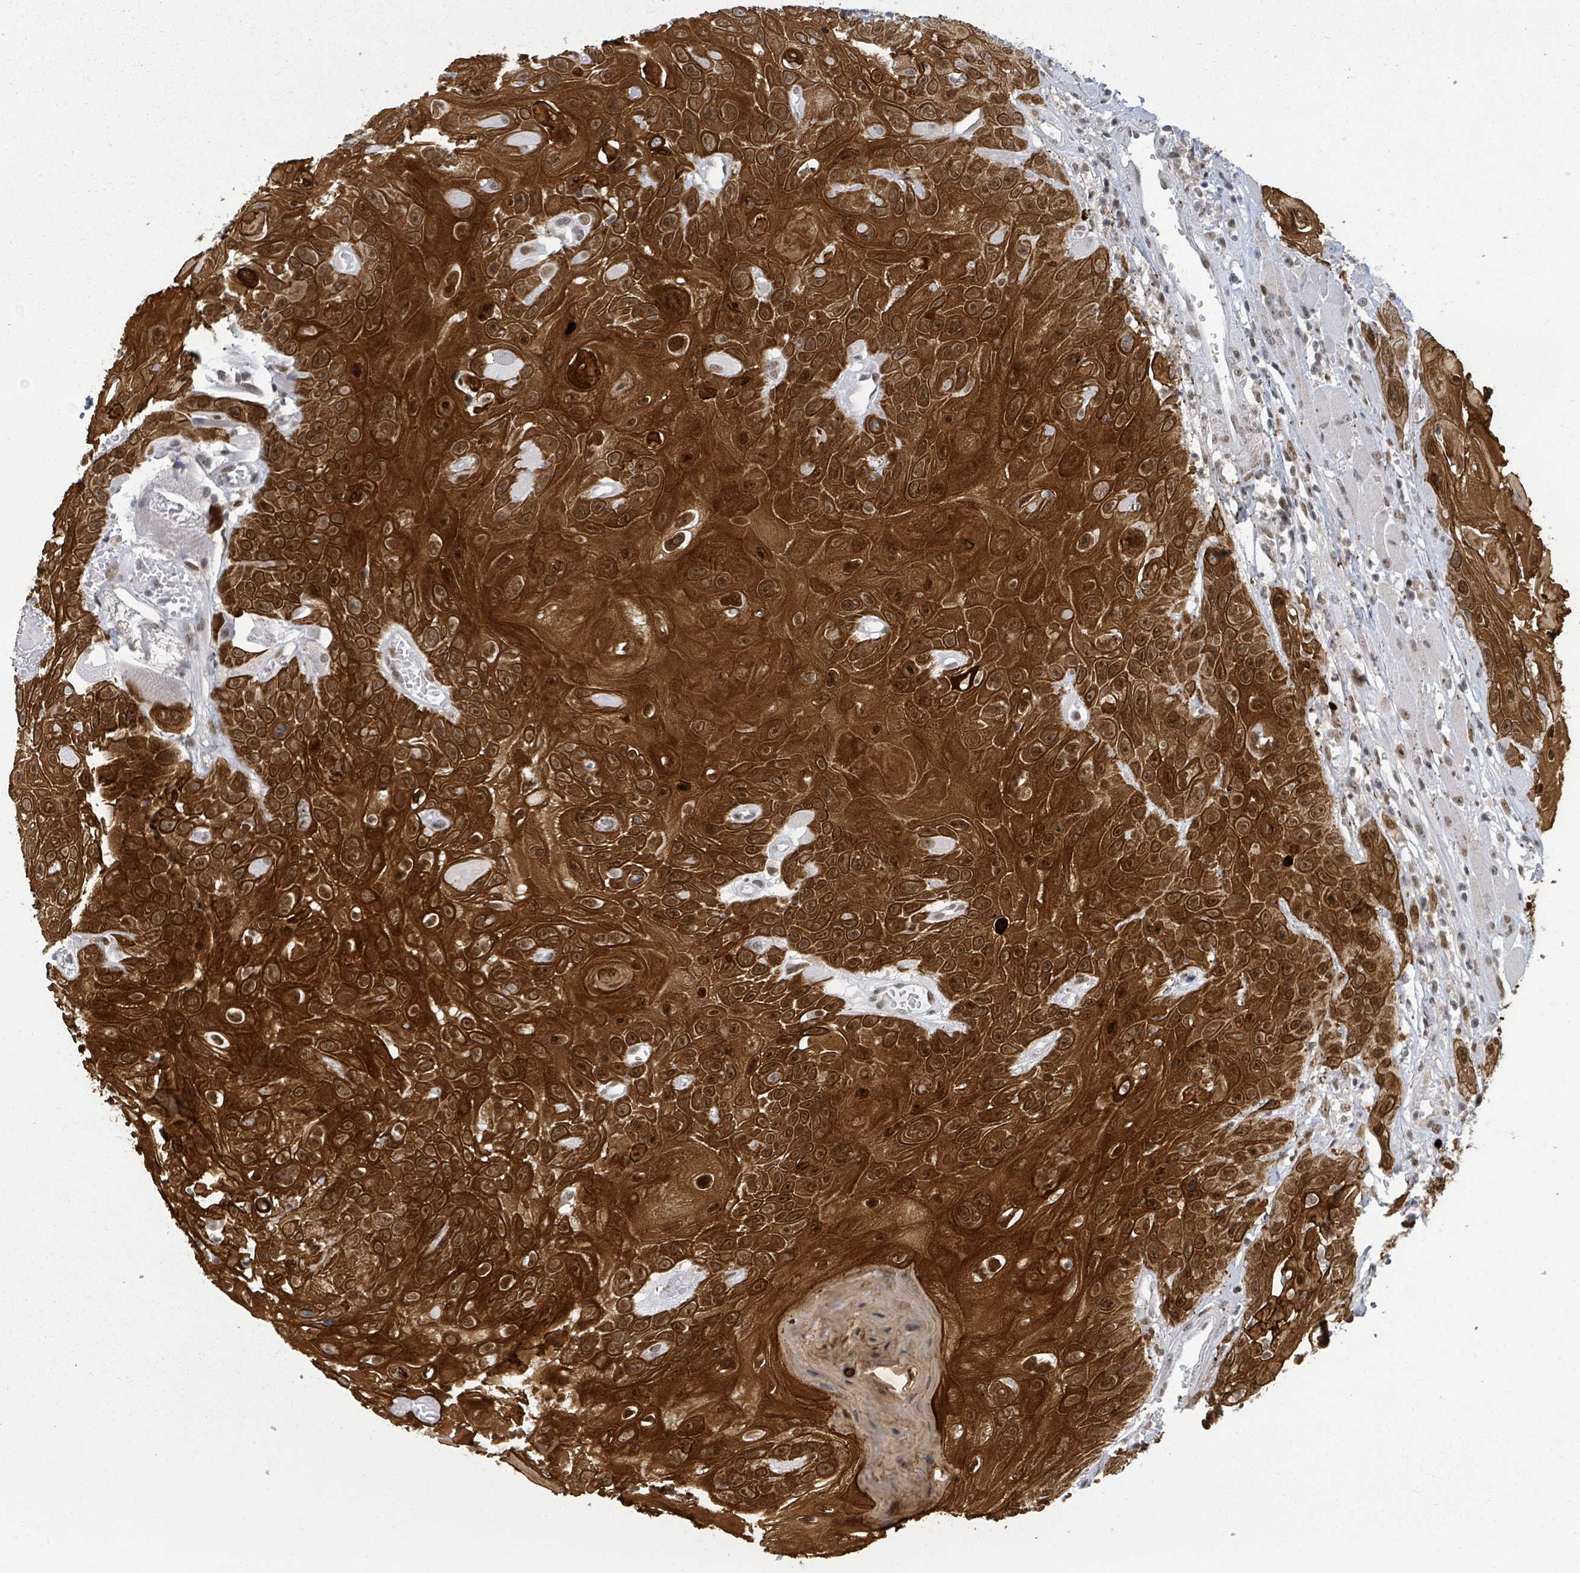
{"staining": {"intensity": "strong", "quantity": ">75%", "location": "cytoplasmic/membranous,nuclear"}, "tissue": "head and neck cancer", "cell_type": "Tumor cells", "image_type": "cancer", "snomed": [{"axis": "morphology", "description": "Squamous cell carcinoma, NOS"}, {"axis": "topography", "description": "Head-Neck"}], "caption": "About >75% of tumor cells in human head and neck squamous cell carcinoma exhibit strong cytoplasmic/membranous and nuclear protein staining as visualized by brown immunohistochemical staining.", "gene": "ERCC5", "patient": {"sex": "female", "age": 59}}